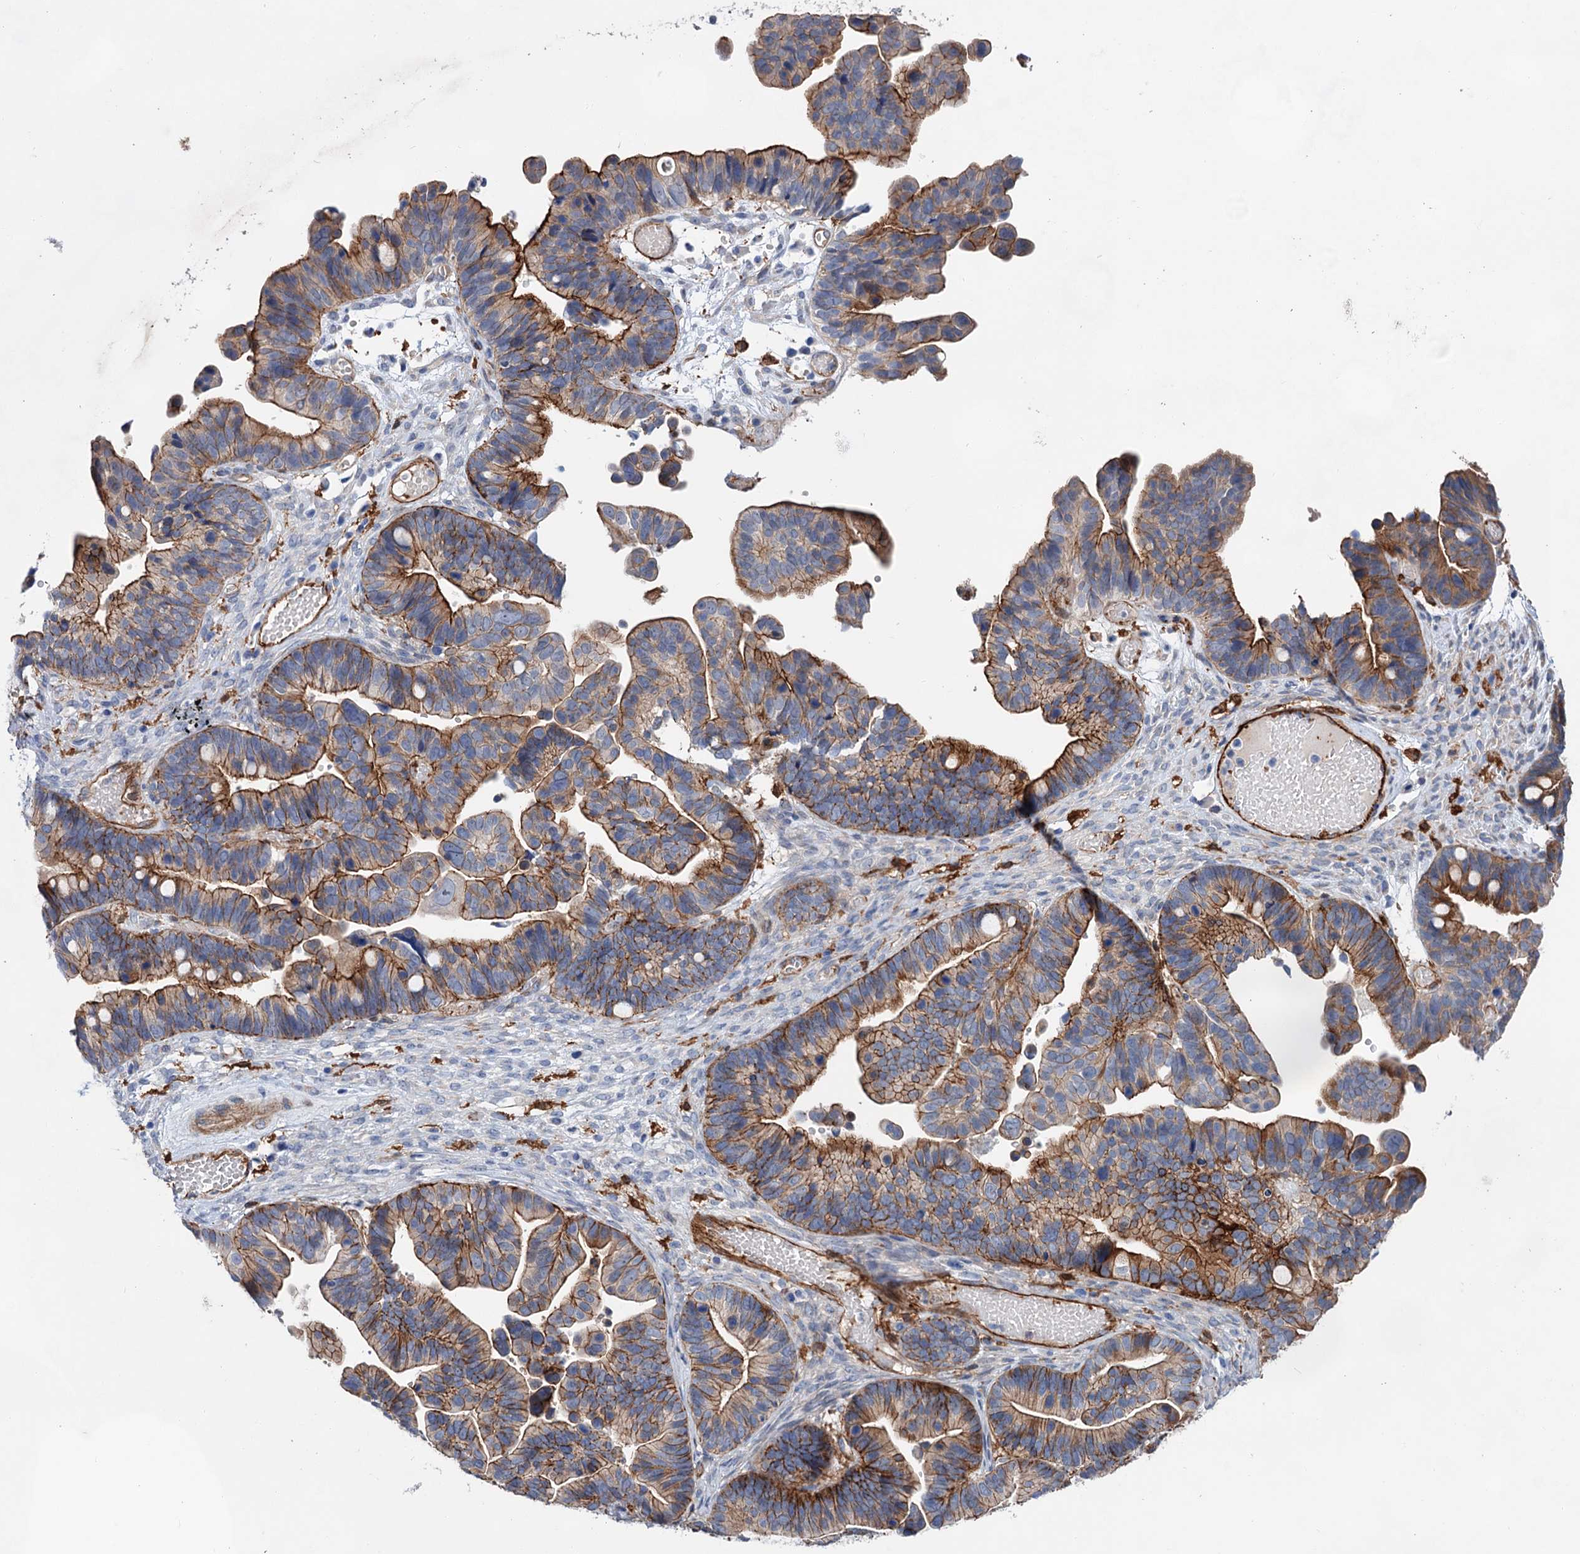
{"staining": {"intensity": "strong", "quantity": ">75%", "location": "cytoplasmic/membranous"}, "tissue": "ovarian cancer", "cell_type": "Tumor cells", "image_type": "cancer", "snomed": [{"axis": "morphology", "description": "Cystadenocarcinoma, serous, NOS"}, {"axis": "topography", "description": "Ovary"}], "caption": "Human ovarian cancer stained with a protein marker displays strong staining in tumor cells.", "gene": "TMTC3", "patient": {"sex": "female", "age": 56}}